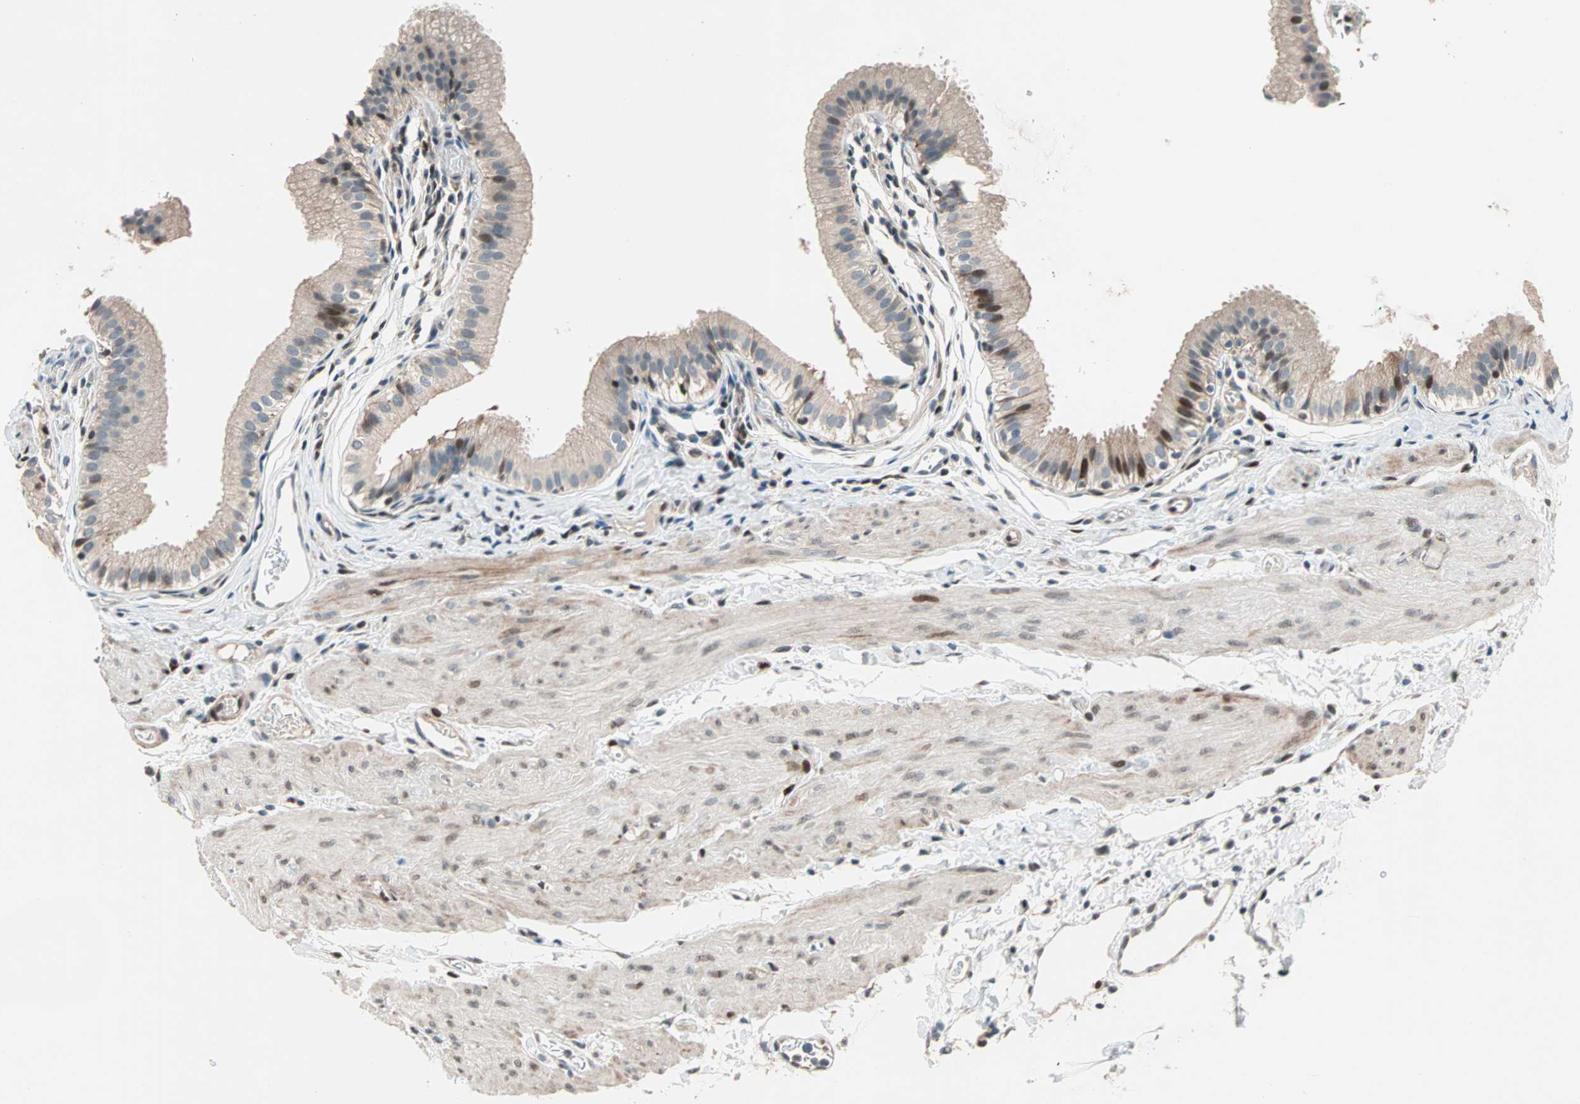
{"staining": {"intensity": "moderate", "quantity": ">75%", "location": "cytoplasmic/membranous,nuclear"}, "tissue": "gallbladder", "cell_type": "Glandular cells", "image_type": "normal", "snomed": [{"axis": "morphology", "description": "Normal tissue, NOS"}, {"axis": "topography", "description": "Gallbladder"}], "caption": "Gallbladder stained for a protein demonstrates moderate cytoplasmic/membranous,nuclear positivity in glandular cells. (DAB IHC, brown staining for protein, blue staining for nuclei).", "gene": "HECW1", "patient": {"sex": "female", "age": 26}}